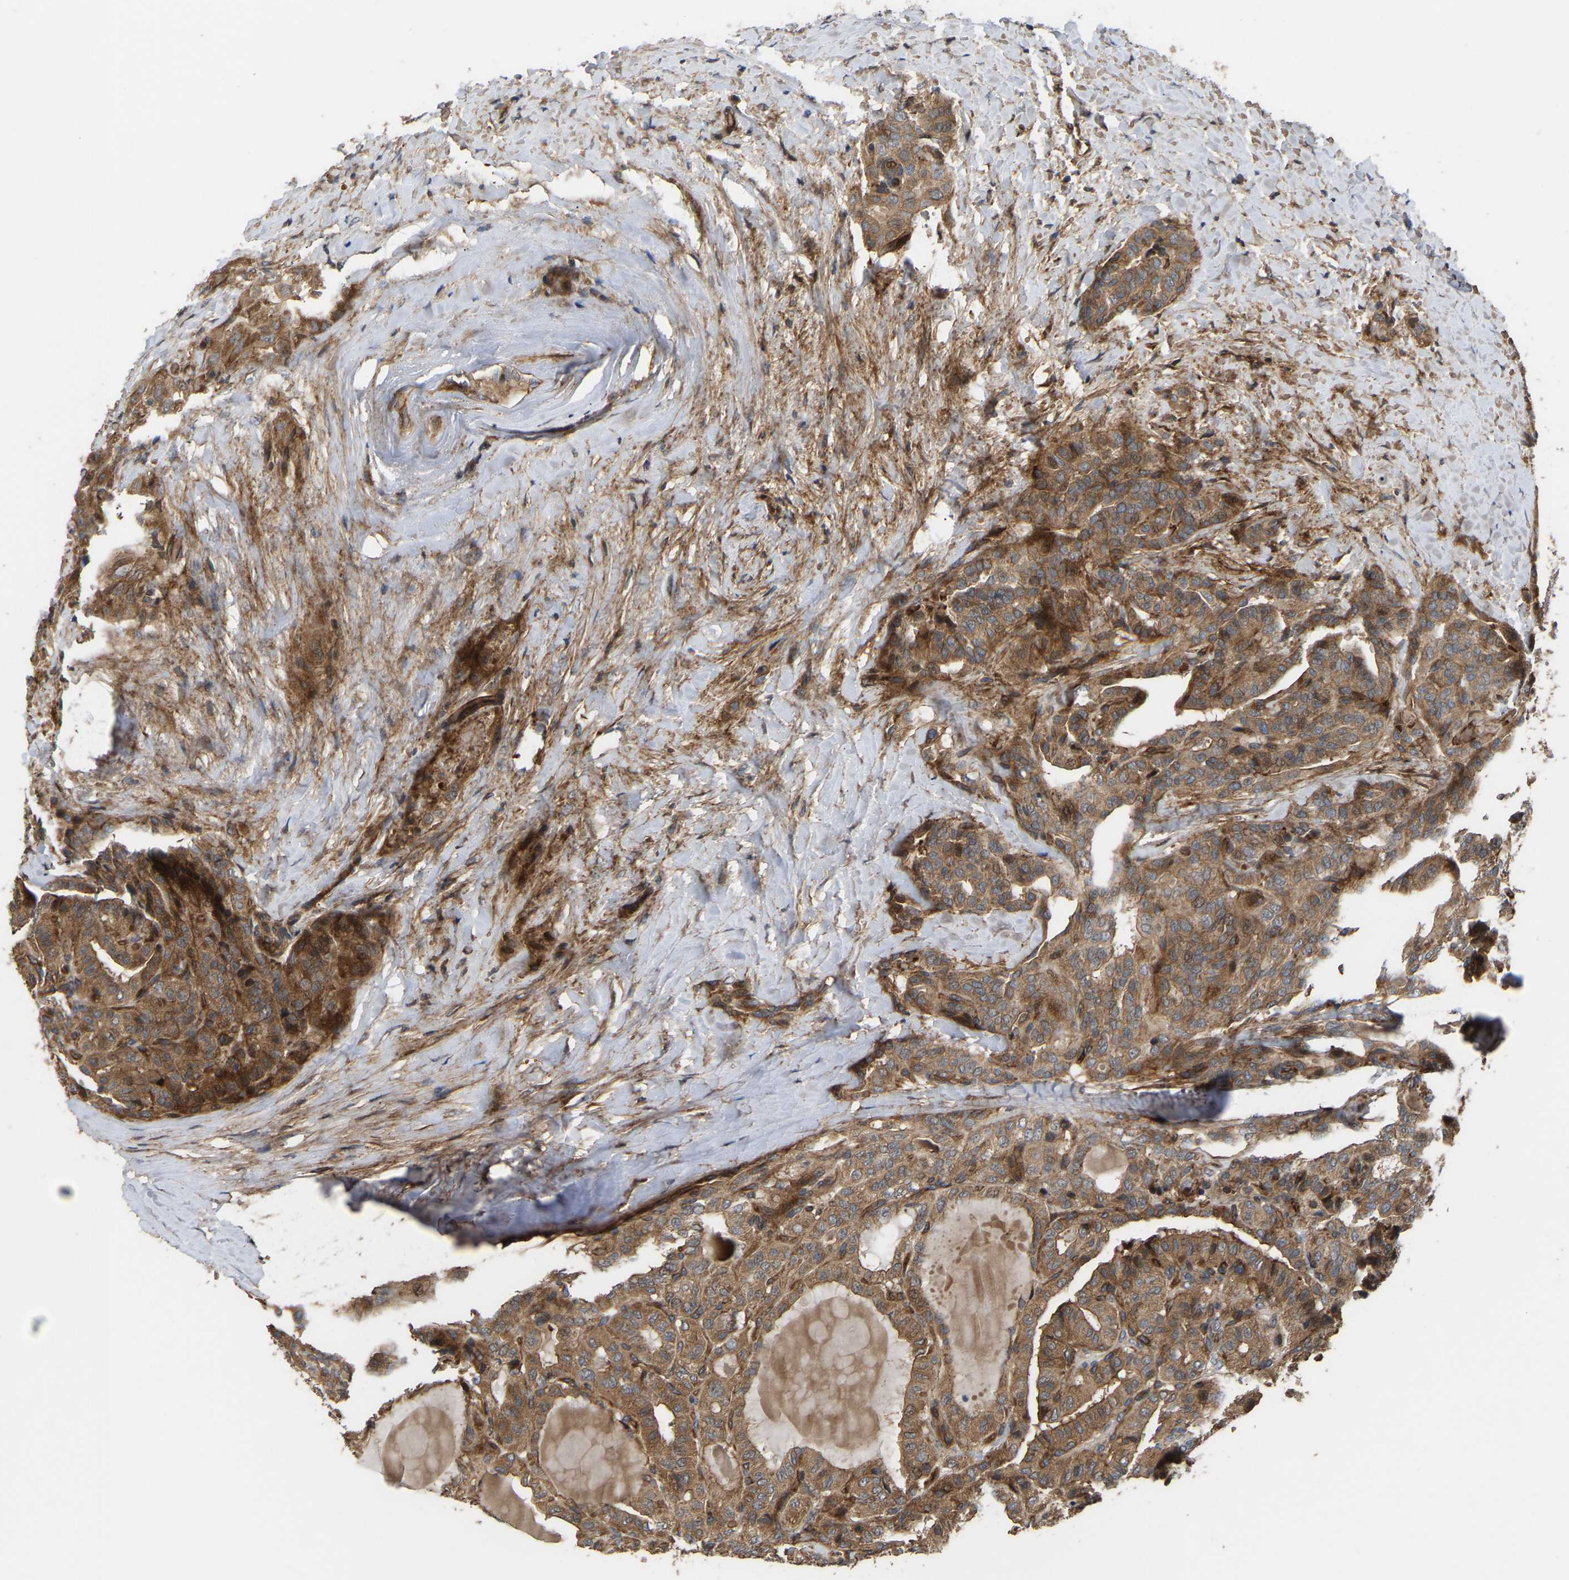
{"staining": {"intensity": "moderate", "quantity": ">75%", "location": "cytoplasmic/membranous,nuclear"}, "tissue": "thyroid cancer", "cell_type": "Tumor cells", "image_type": "cancer", "snomed": [{"axis": "morphology", "description": "Papillary adenocarcinoma, NOS"}, {"axis": "topography", "description": "Thyroid gland"}], "caption": "Immunohistochemical staining of human thyroid cancer shows moderate cytoplasmic/membranous and nuclear protein expression in approximately >75% of tumor cells. The staining was performed using DAB to visualize the protein expression in brown, while the nuclei were stained in blue with hematoxylin (Magnification: 20x).", "gene": "STAU1", "patient": {"sex": "male", "age": 77}}